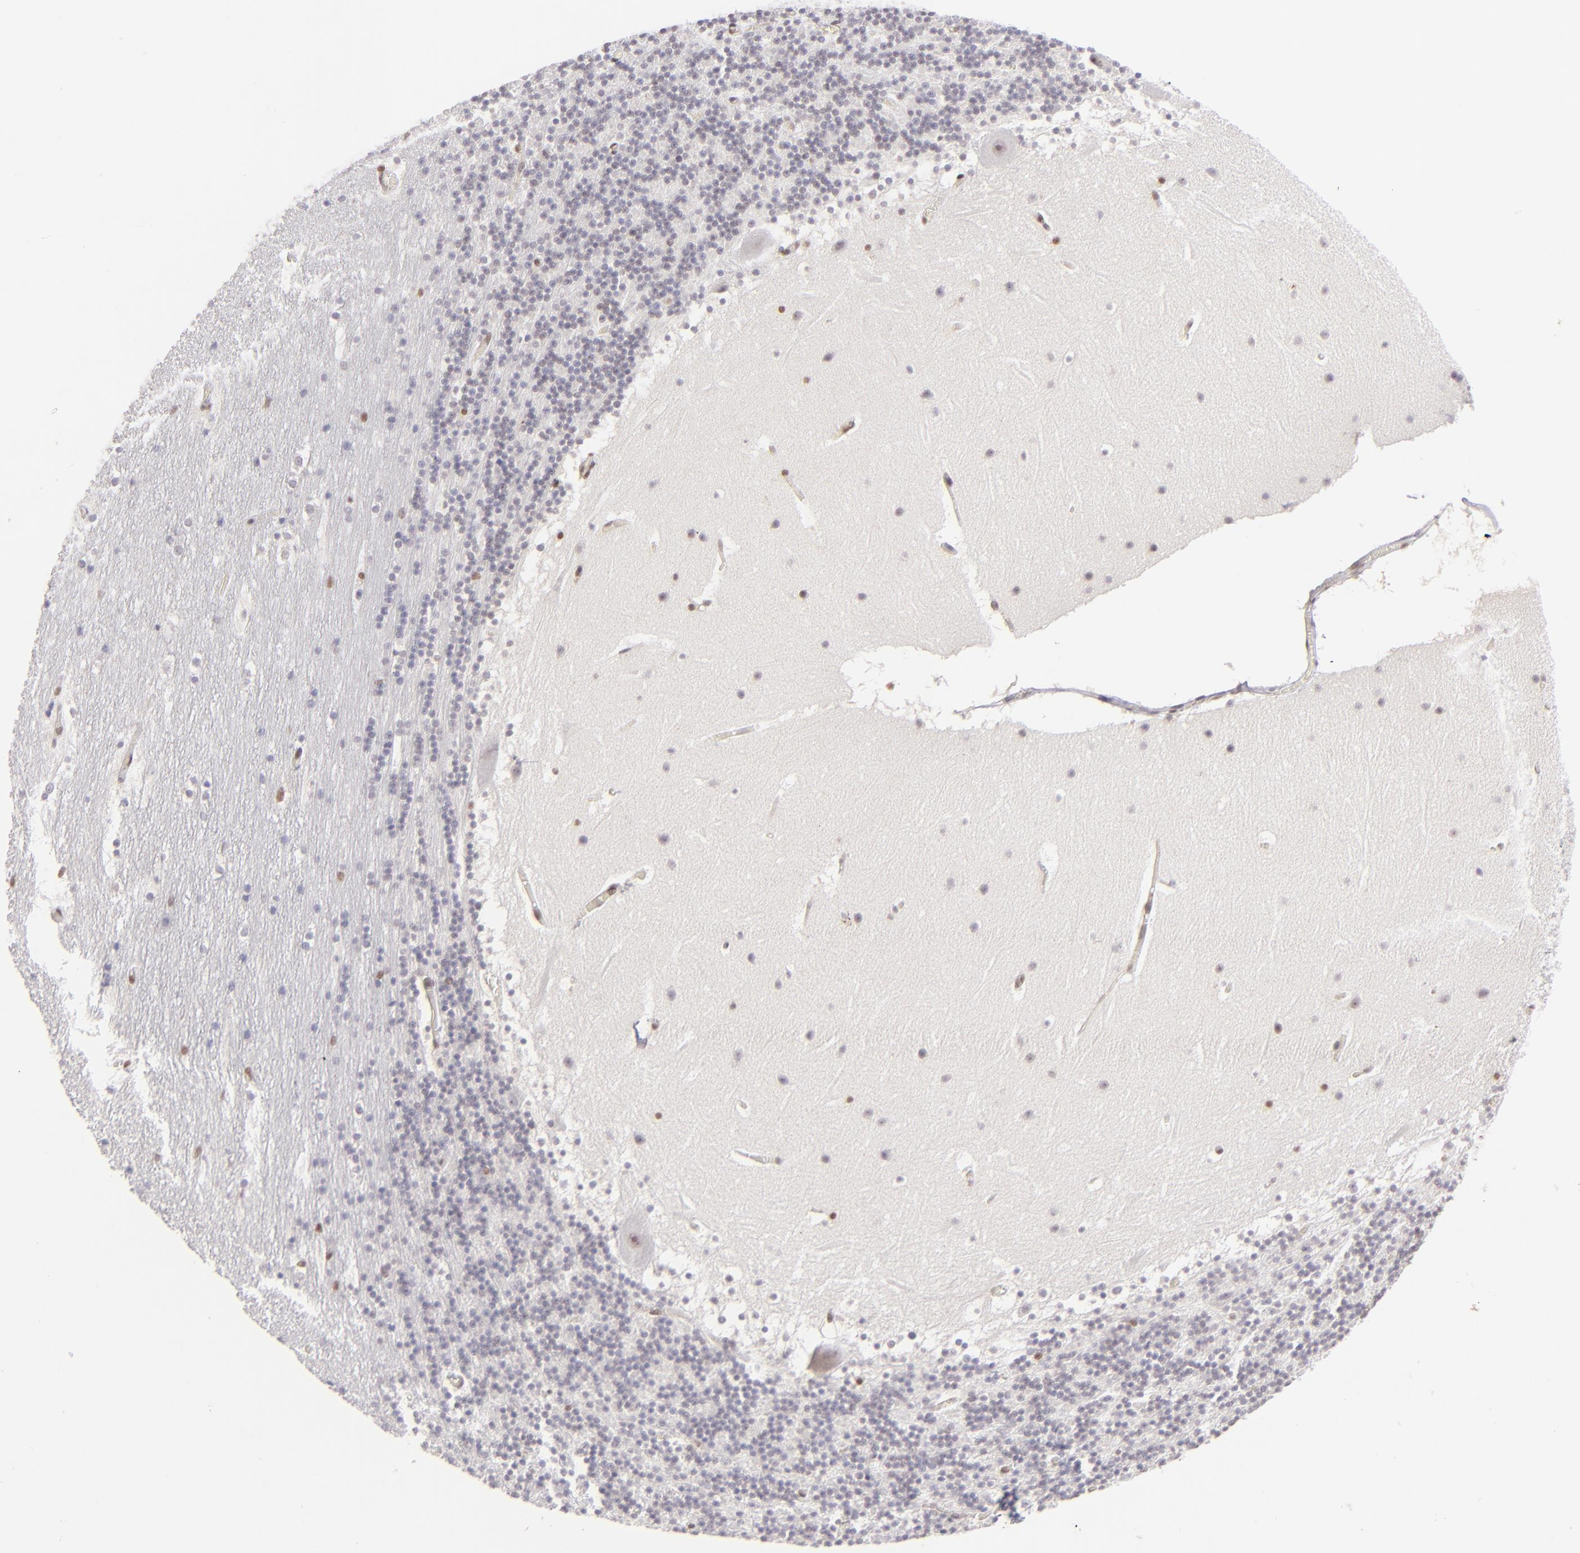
{"staining": {"intensity": "negative", "quantity": "none", "location": "none"}, "tissue": "cerebellum", "cell_type": "Cells in granular layer", "image_type": "normal", "snomed": [{"axis": "morphology", "description": "Normal tissue, NOS"}, {"axis": "topography", "description": "Cerebellum"}], "caption": "Immunohistochemical staining of normal cerebellum reveals no significant expression in cells in granular layer.", "gene": "POU2F1", "patient": {"sex": "male", "age": 45}}